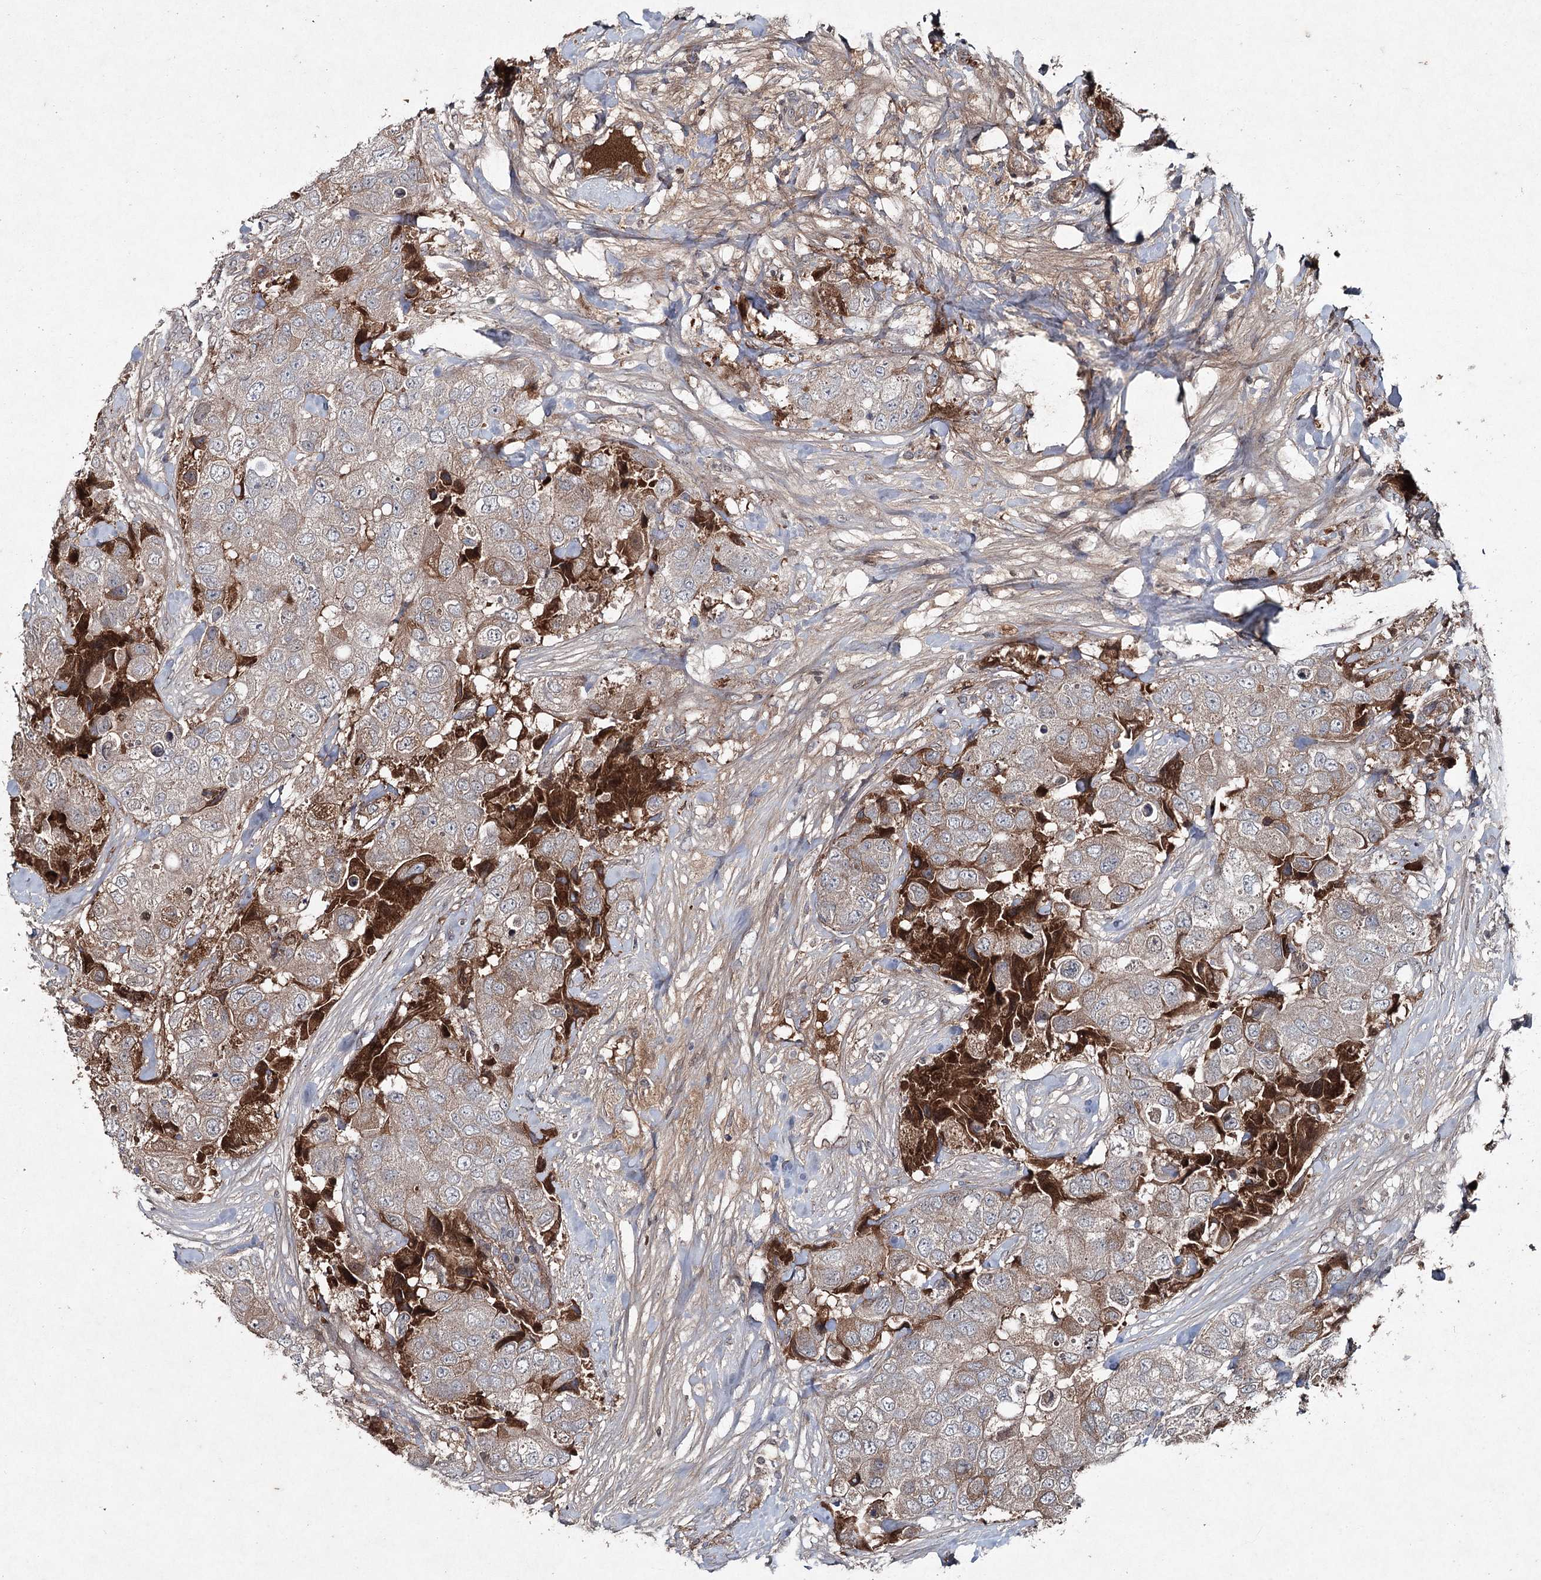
{"staining": {"intensity": "weak", "quantity": "<25%", "location": "cytoplasmic/membranous"}, "tissue": "breast cancer", "cell_type": "Tumor cells", "image_type": "cancer", "snomed": [{"axis": "morphology", "description": "Duct carcinoma"}, {"axis": "topography", "description": "Breast"}], "caption": "DAB (3,3'-diaminobenzidine) immunohistochemical staining of human invasive ductal carcinoma (breast) displays no significant expression in tumor cells.", "gene": "PGLYRP2", "patient": {"sex": "female", "age": 62}}